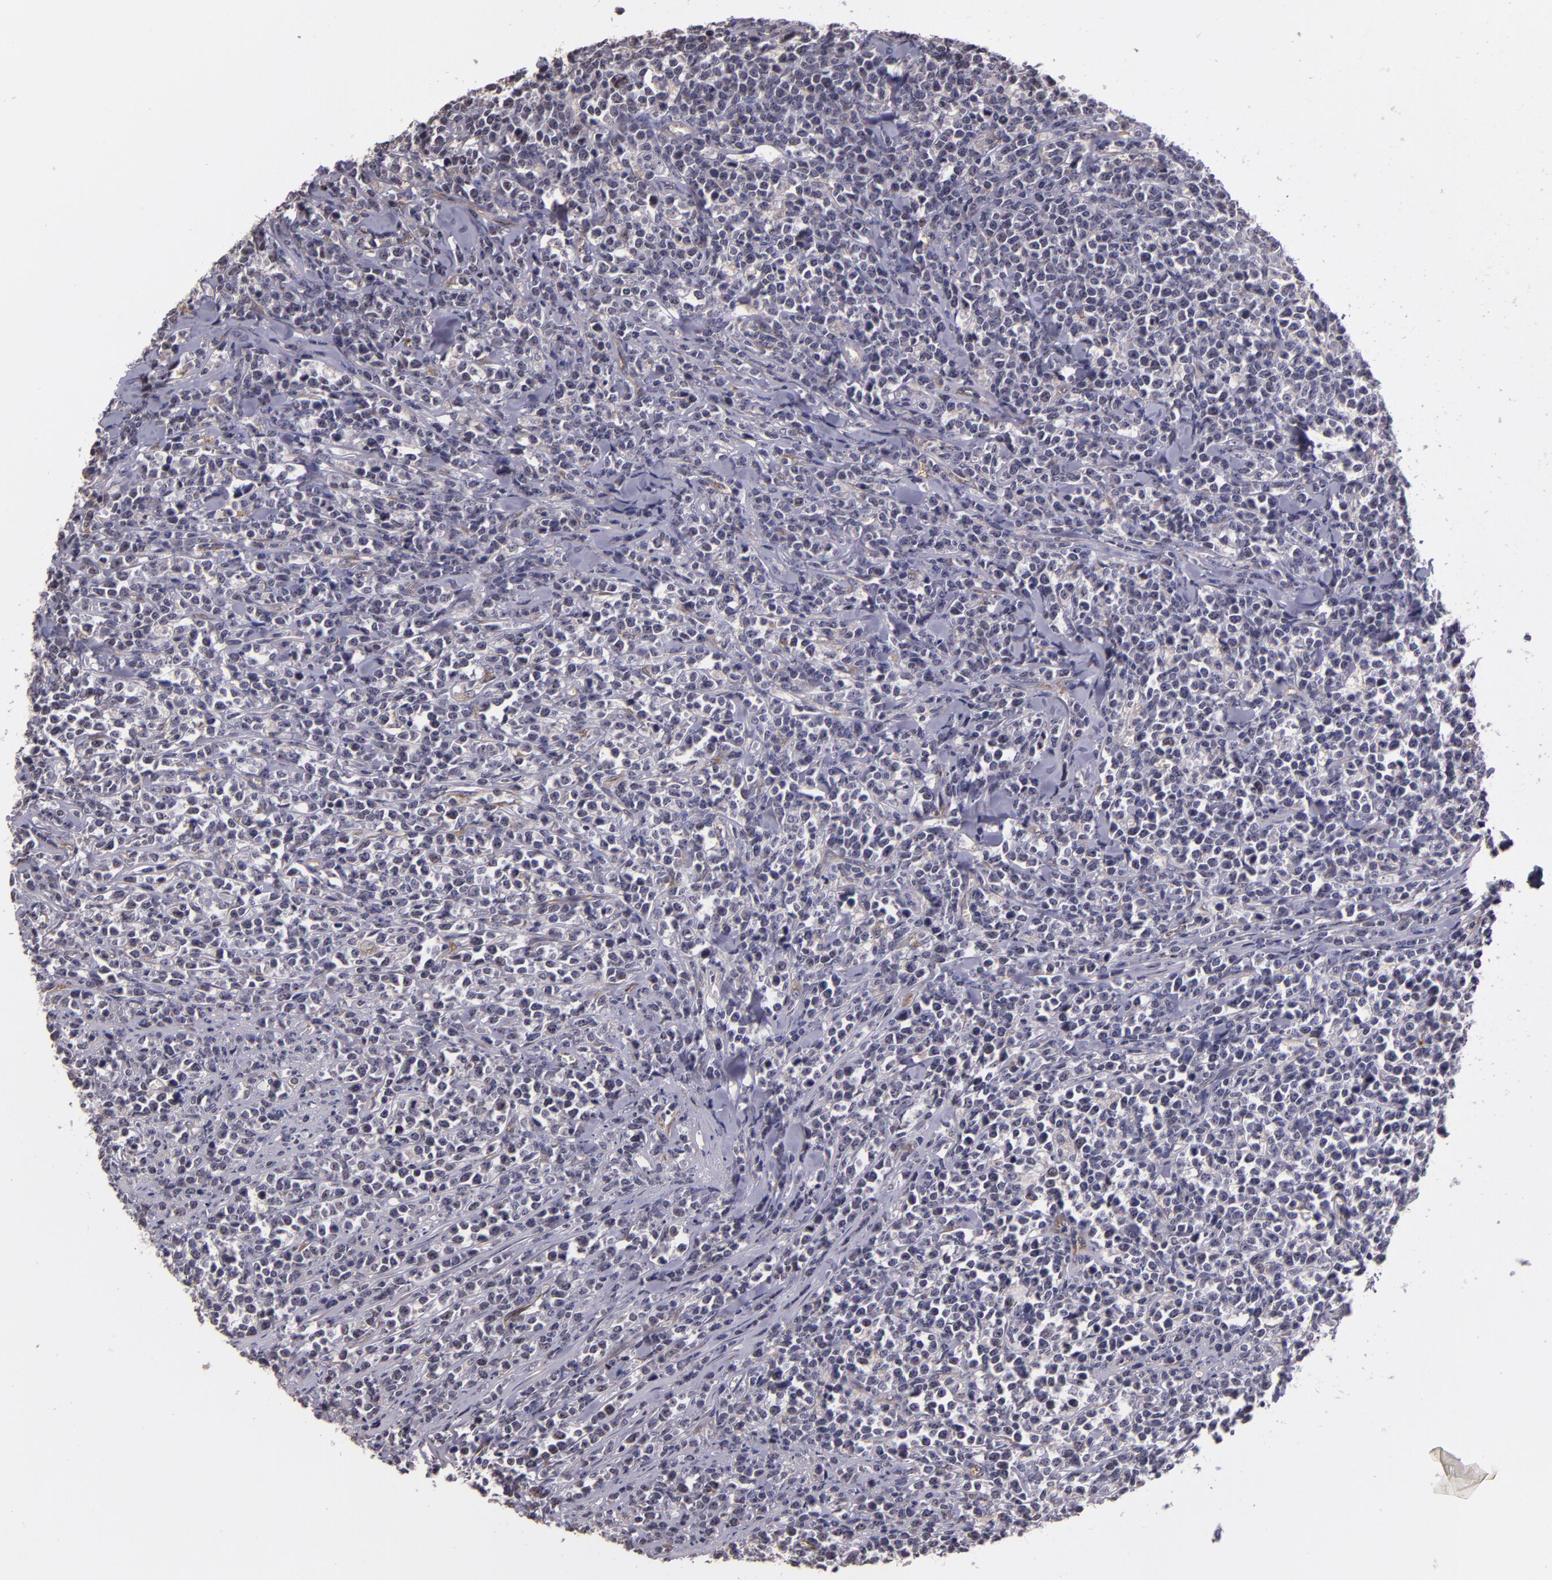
{"staining": {"intensity": "negative", "quantity": "none", "location": "none"}, "tissue": "lymphoma", "cell_type": "Tumor cells", "image_type": "cancer", "snomed": [{"axis": "morphology", "description": "Malignant lymphoma, non-Hodgkin's type, High grade"}, {"axis": "topography", "description": "Small intestine"}, {"axis": "topography", "description": "Colon"}], "caption": "Immunohistochemistry of human lymphoma shows no positivity in tumor cells.", "gene": "SYTL4", "patient": {"sex": "male", "age": 8}}